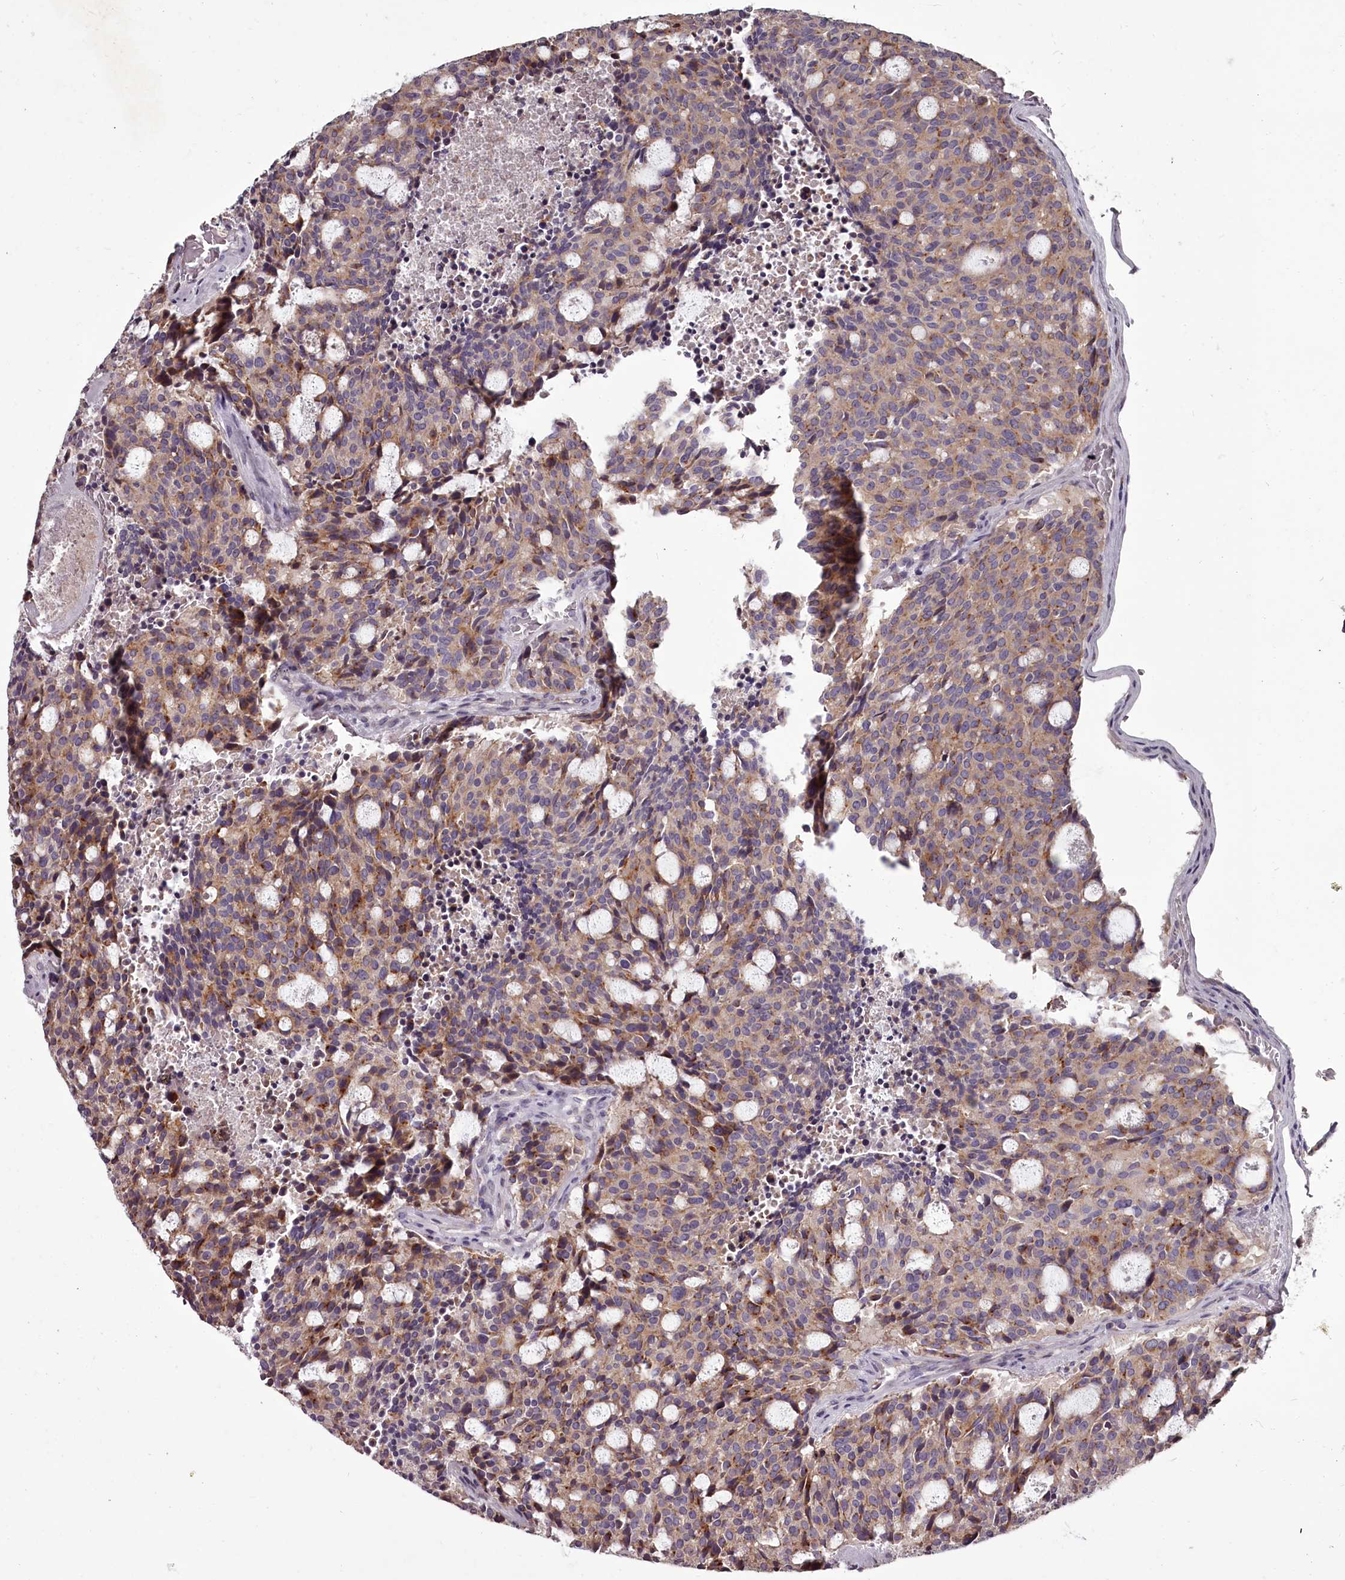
{"staining": {"intensity": "weak", "quantity": "25%-75%", "location": "cytoplasmic/membranous"}, "tissue": "carcinoid", "cell_type": "Tumor cells", "image_type": "cancer", "snomed": [{"axis": "morphology", "description": "Carcinoid, malignant, NOS"}, {"axis": "topography", "description": "Pancreas"}], "caption": "Carcinoid tissue shows weak cytoplasmic/membranous positivity in approximately 25%-75% of tumor cells, visualized by immunohistochemistry. (DAB (3,3'-diaminobenzidine) IHC, brown staining for protein, blue staining for nuclei).", "gene": "STX6", "patient": {"sex": "female", "age": 54}}